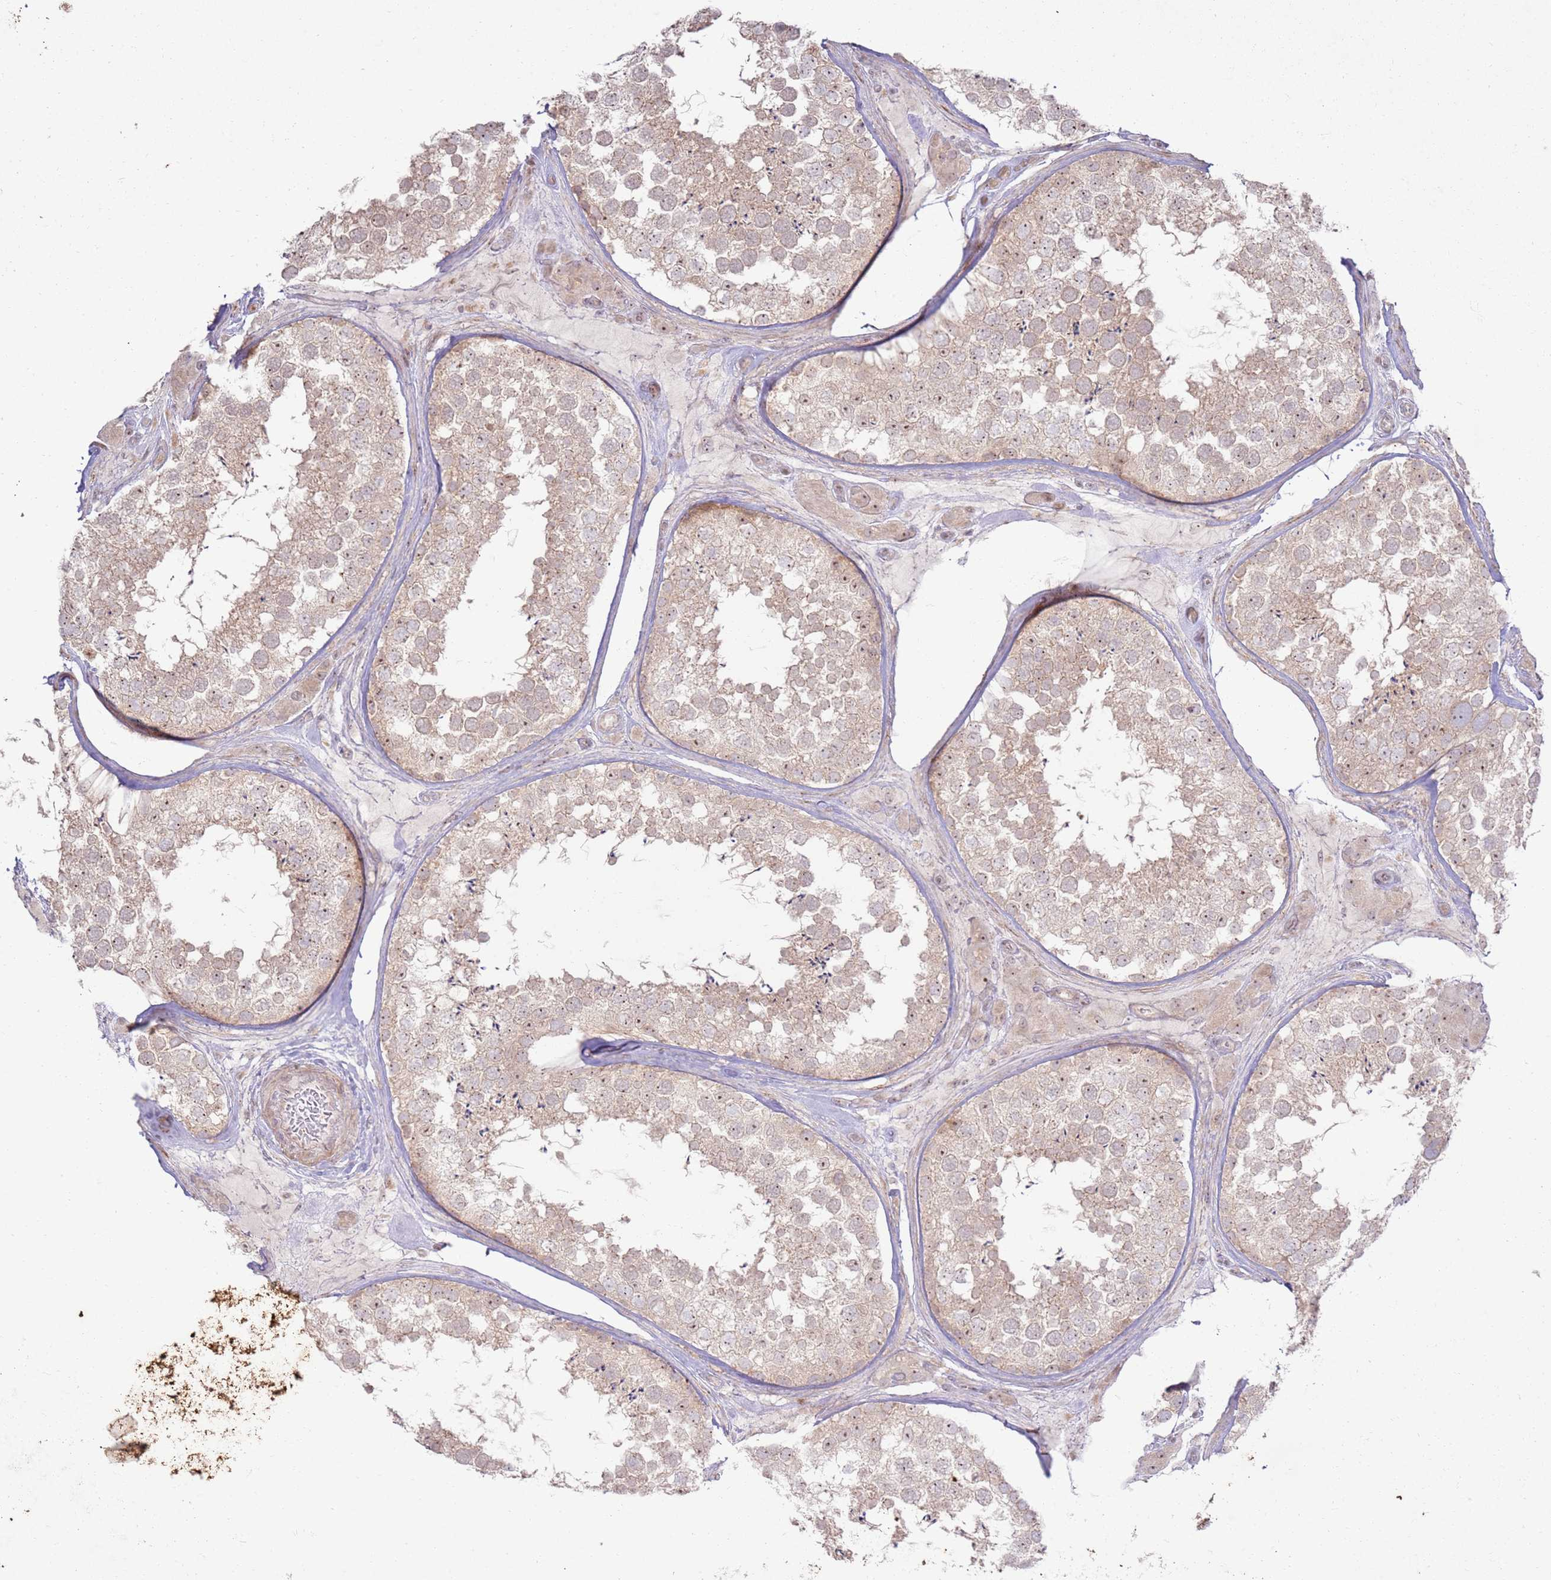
{"staining": {"intensity": "moderate", "quantity": "25%-75%", "location": "cytoplasmic/membranous,nuclear"}, "tissue": "testis", "cell_type": "Cells in seminiferous ducts", "image_type": "normal", "snomed": [{"axis": "morphology", "description": "Normal tissue, NOS"}, {"axis": "topography", "description": "Testis"}], "caption": "Immunohistochemistry (IHC) of normal testis reveals medium levels of moderate cytoplasmic/membranous,nuclear expression in approximately 25%-75% of cells in seminiferous ducts.", "gene": "CNPY1", "patient": {"sex": "male", "age": 46}}